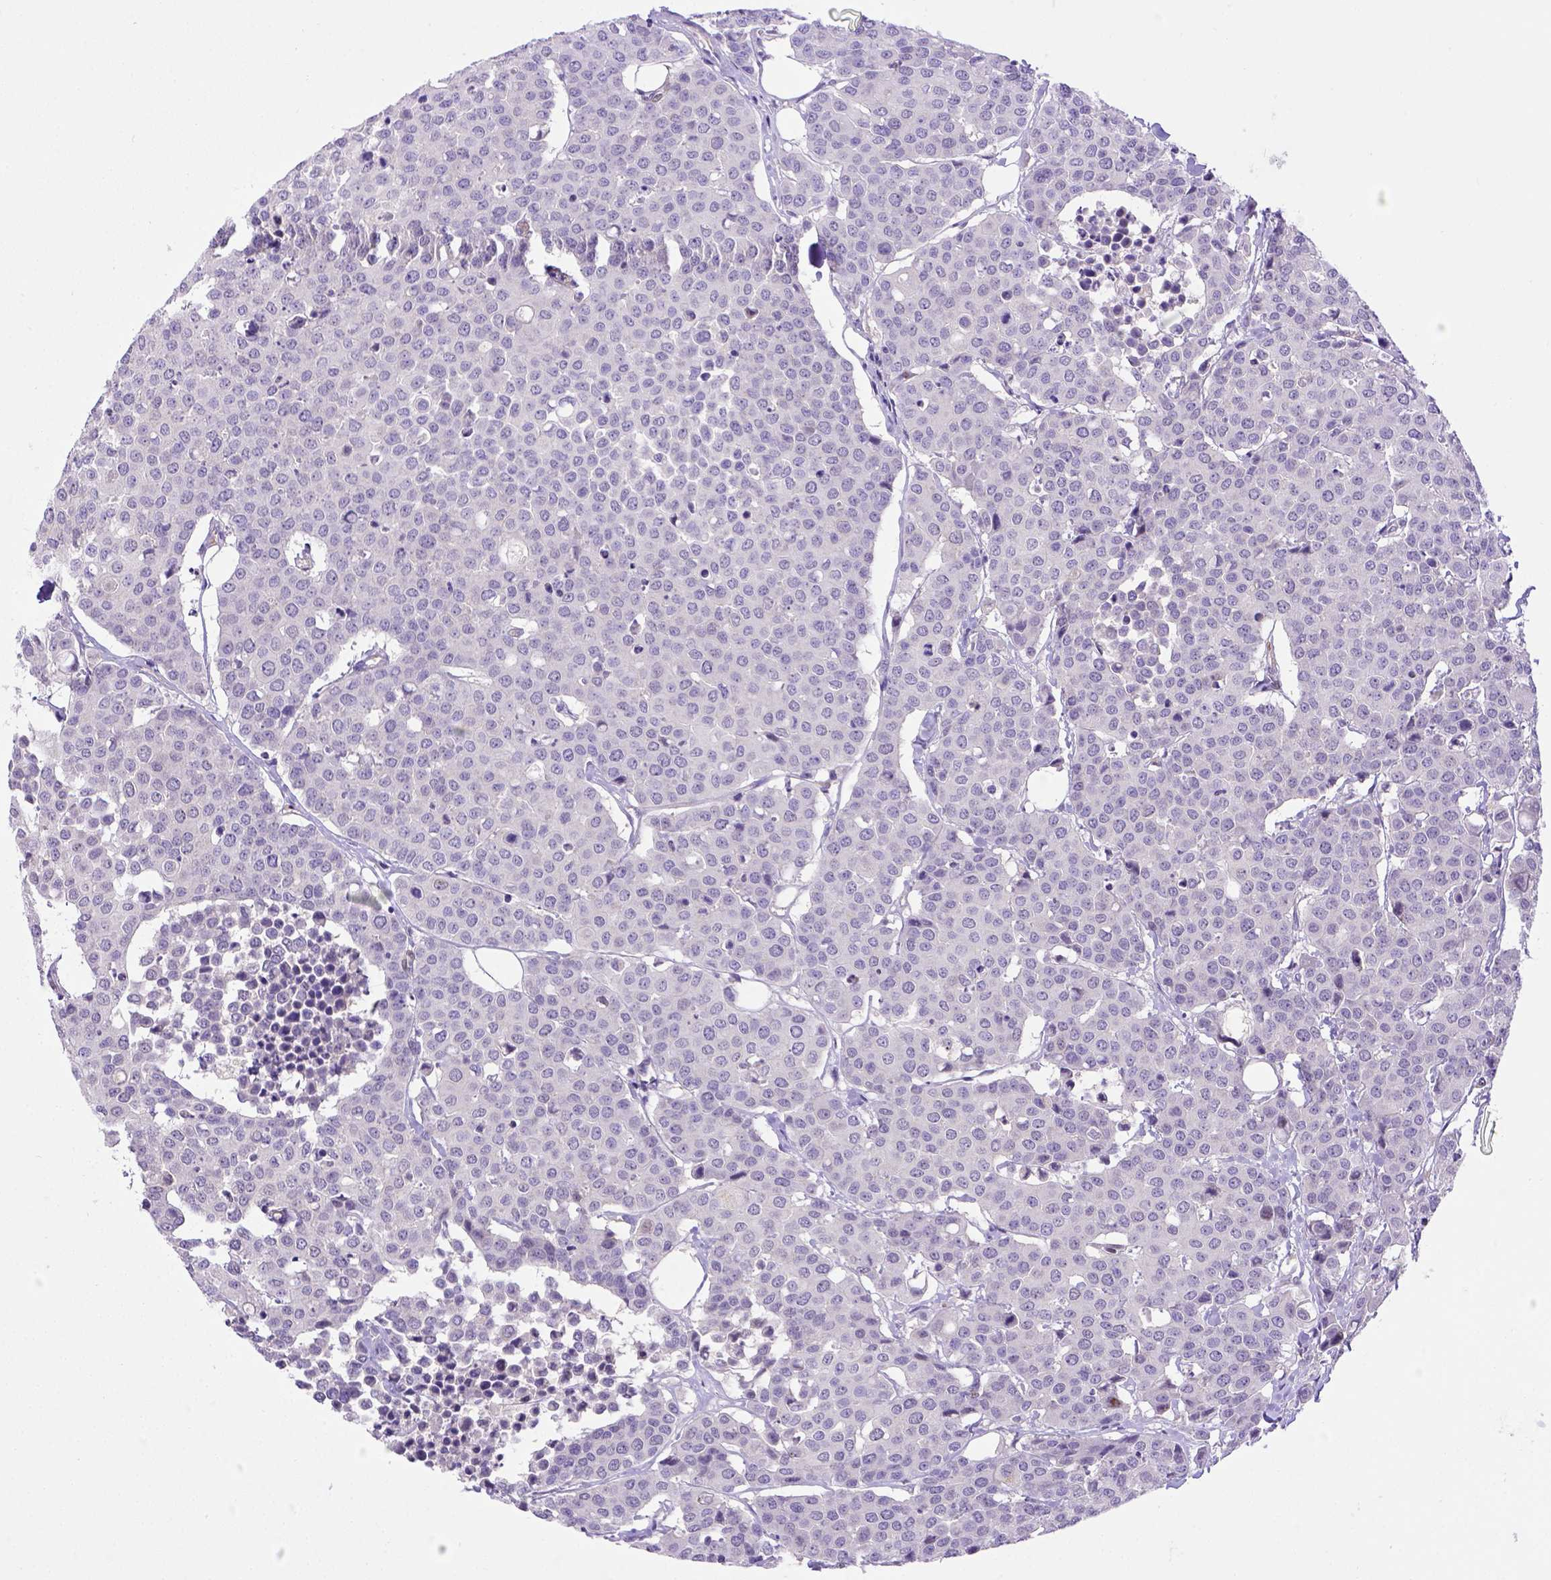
{"staining": {"intensity": "negative", "quantity": "none", "location": "none"}, "tissue": "carcinoid", "cell_type": "Tumor cells", "image_type": "cancer", "snomed": [{"axis": "morphology", "description": "Carcinoid, malignant, NOS"}, {"axis": "topography", "description": "Colon"}], "caption": "Immunohistochemical staining of carcinoid reveals no significant expression in tumor cells. Brightfield microscopy of immunohistochemistry stained with DAB (brown) and hematoxylin (blue), captured at high magnification.", "gene": "BTN1A1", "patient": {"sex": "male", "age": 81}}